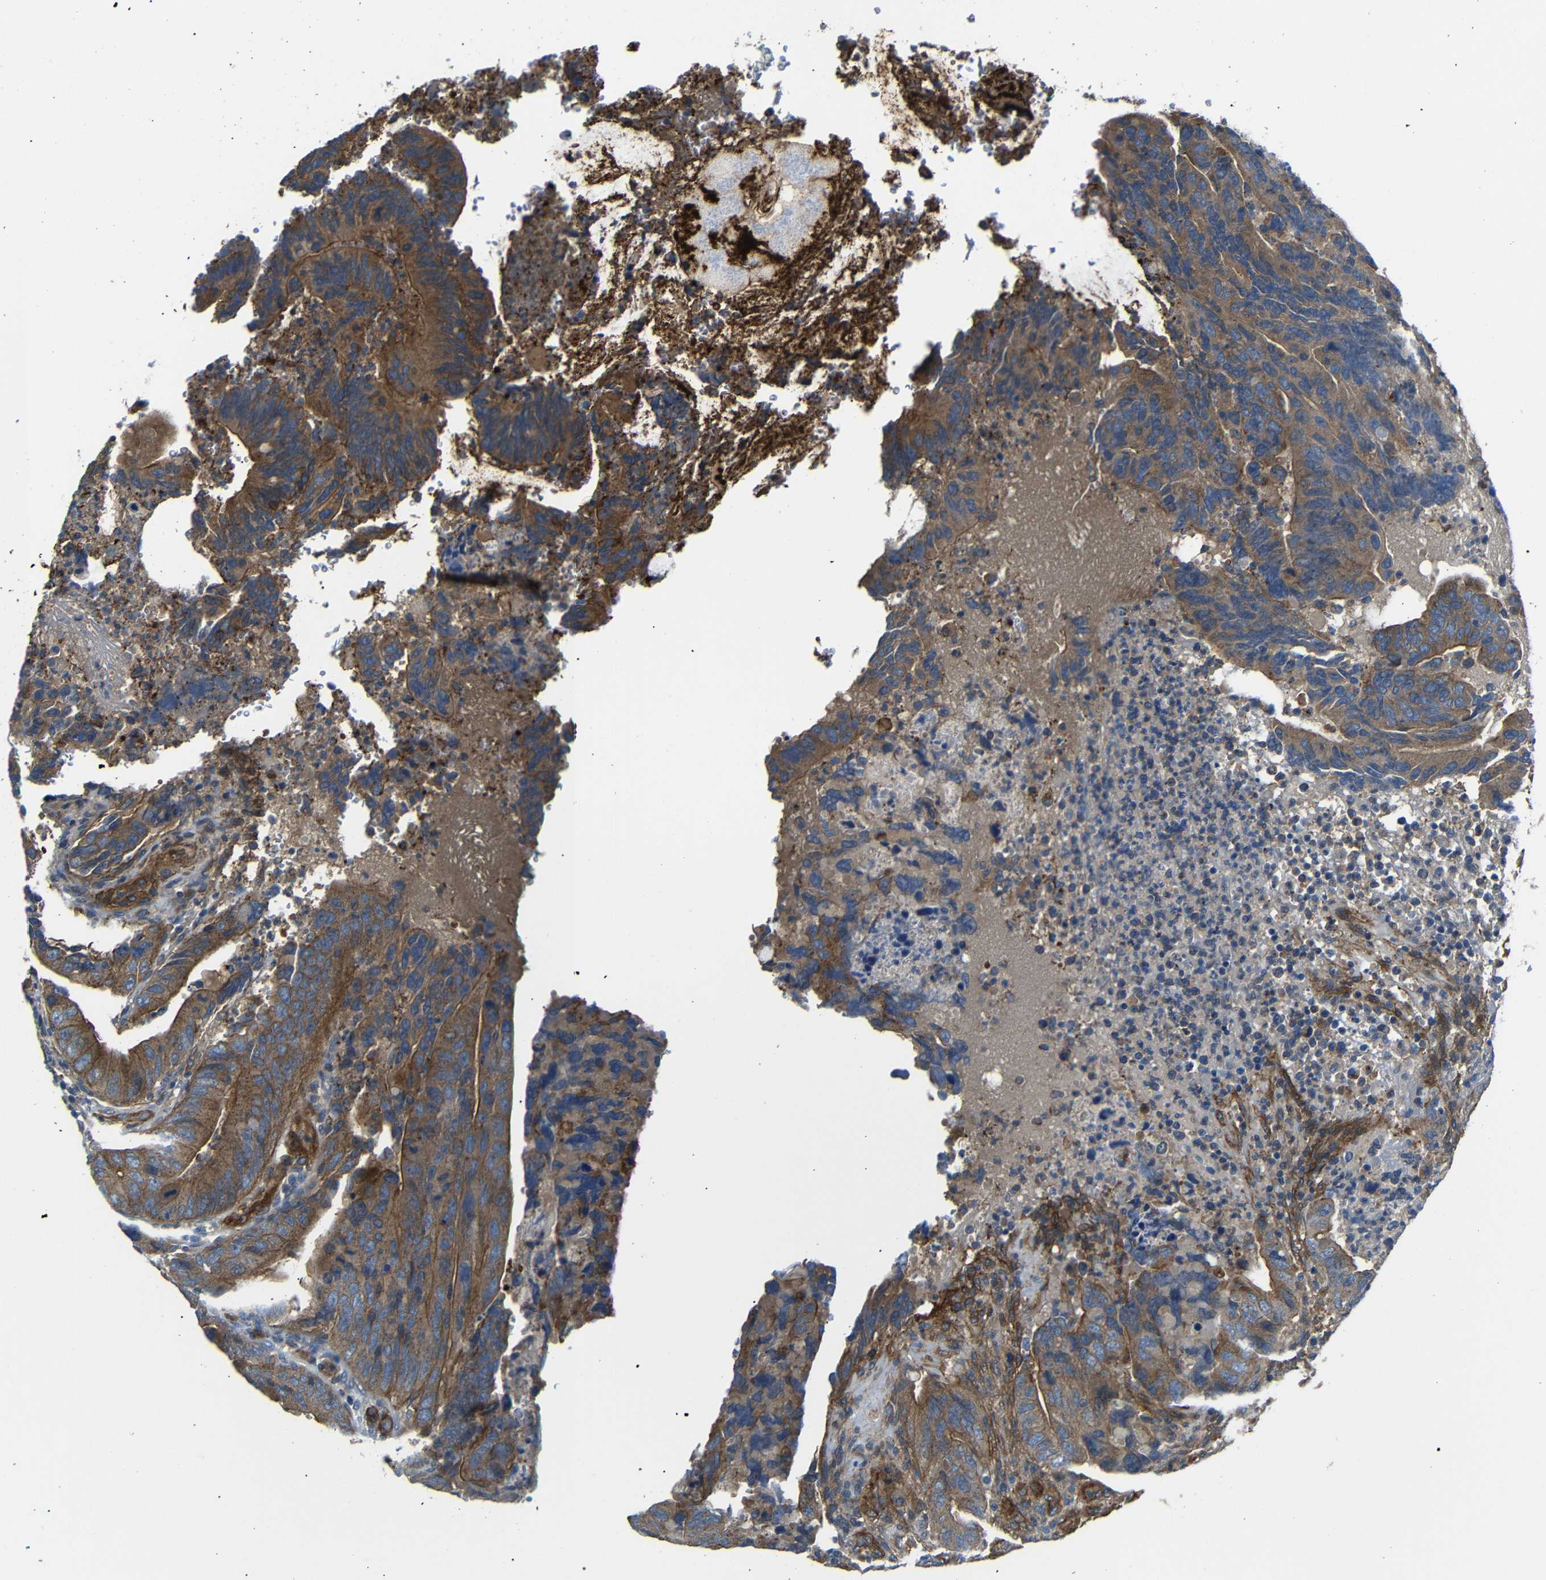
{"staining": {"intensity": "moderate", "quantity": ">75%", "location": "cytoplasmic/membranous"}, "tissue": "colorectal cancer", "cell_type": "Tumor cells", "image_type": "cancer", "snomed": [{"axis": "morphology", "description": "Normal tissue, NOS"}, {"axis": "morphology", "description": "Adenocarcinoma, NOS"}, {"axis": "topography", "description": "Colon"}], "caption": "DAB immunohistochemical staining of human colorectal cancer reveals moderate cytoplasmic/membranous protein positivity in approximately >75% of tumor cells. The staining was performed using DAB (3,3'-diaminobenzidine), with brown indicating positive protein expression. Nuclei are stained blue with hematoxylin.", "gene": "MYO1B", "patient": {"sex": "male", "age": 56}}